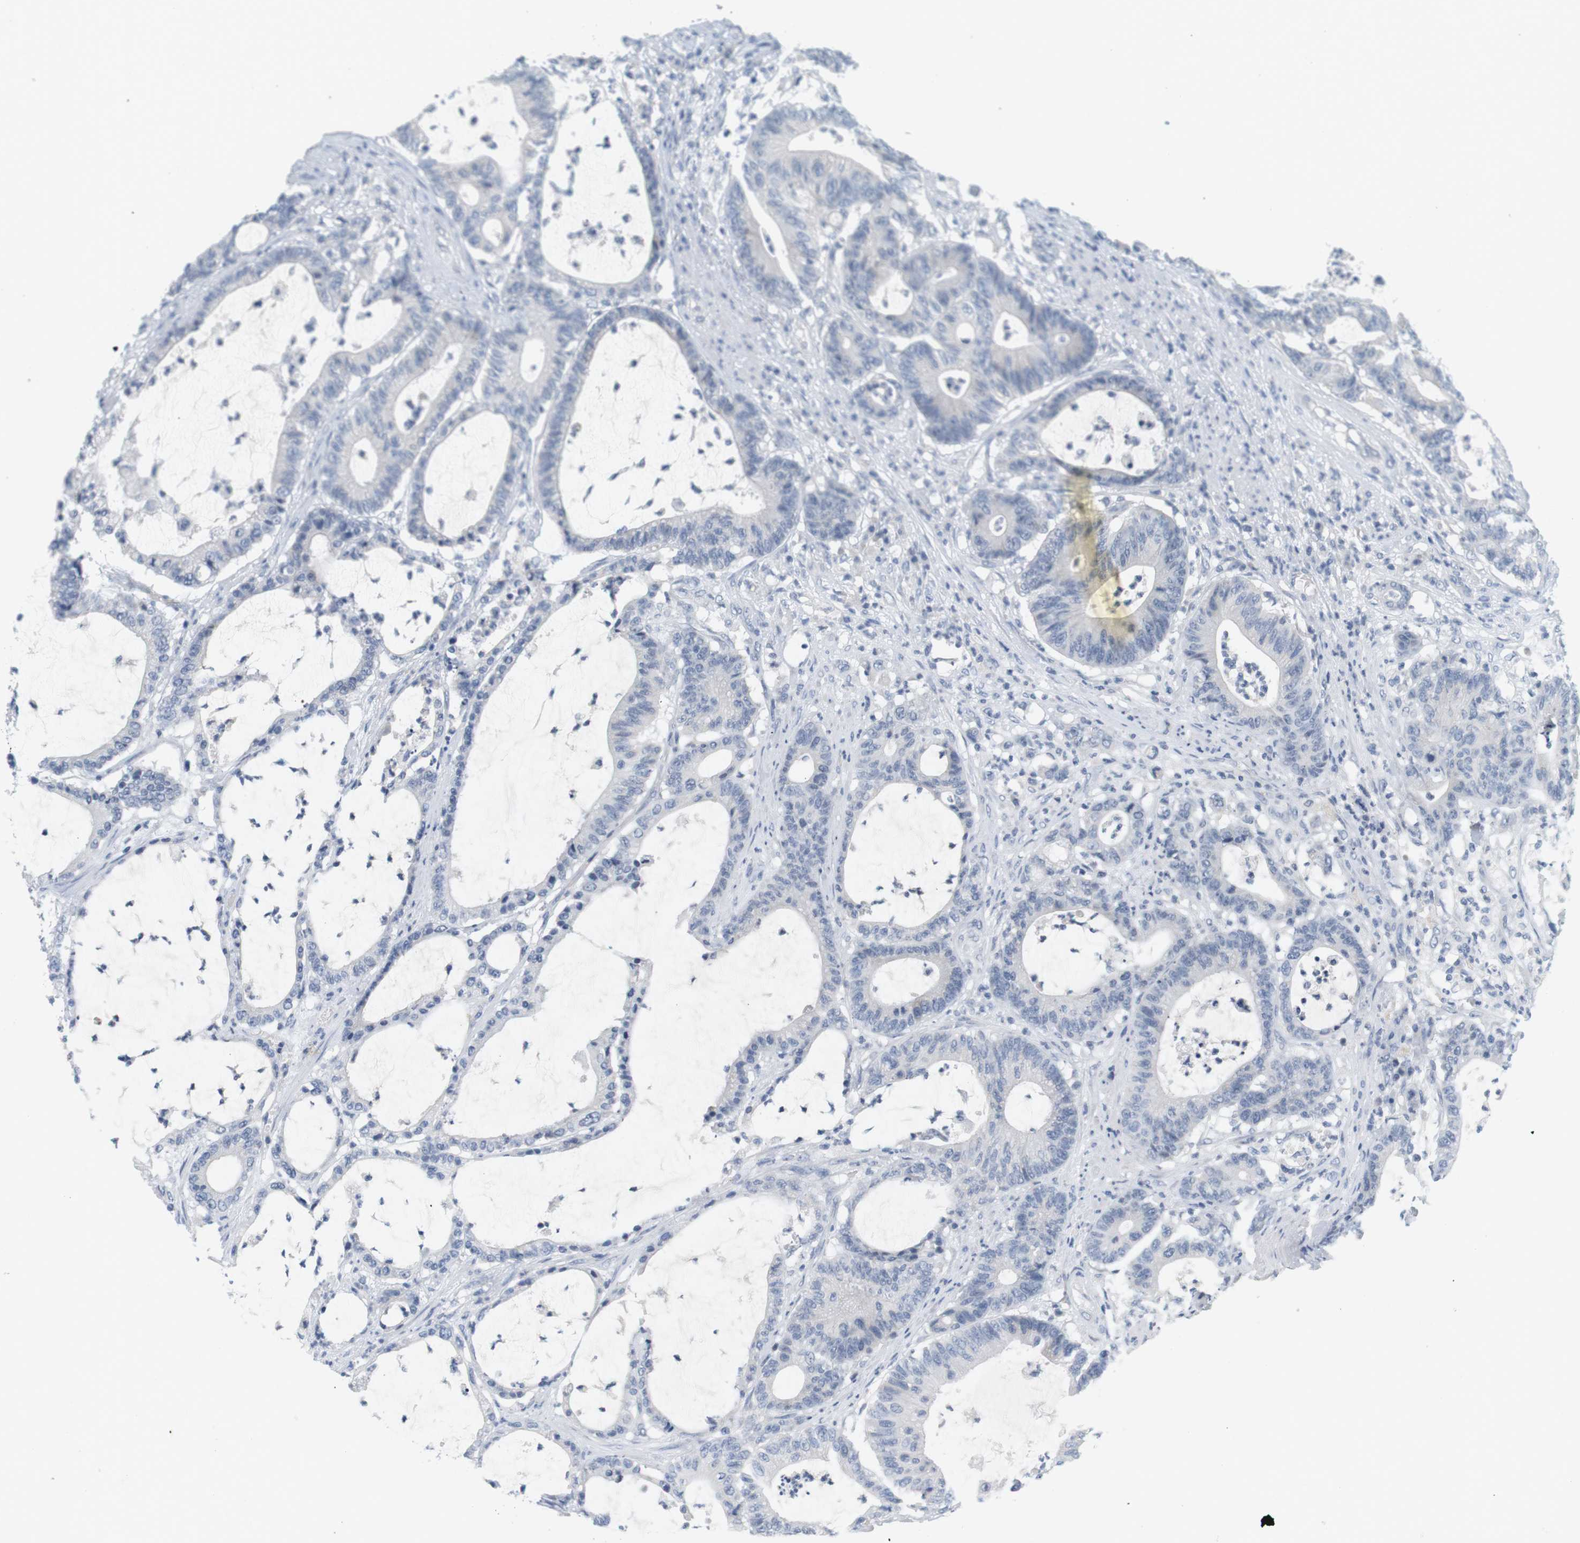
{"staining": {"intensity": "negative", "quantity": "none", "location": "none"}, "tissue": "colorectal cancer", "cell_type": "Tumor cells", "image_type": "cancer", "snomed": [{"axis": "morphology", "description": "Adenocarcinoma, NOS"}, {"axis": "topography", "description": "Colon"}], "caption": "DAB (3,3'-diaminobenzidine) immunohistochemical staining of colorectal cancer exhibits no significant positivity in tumor cells. Nuclei are stained in blue.", "gene": "OPRM1", "patient": {"sex": "female", "age": 84}}